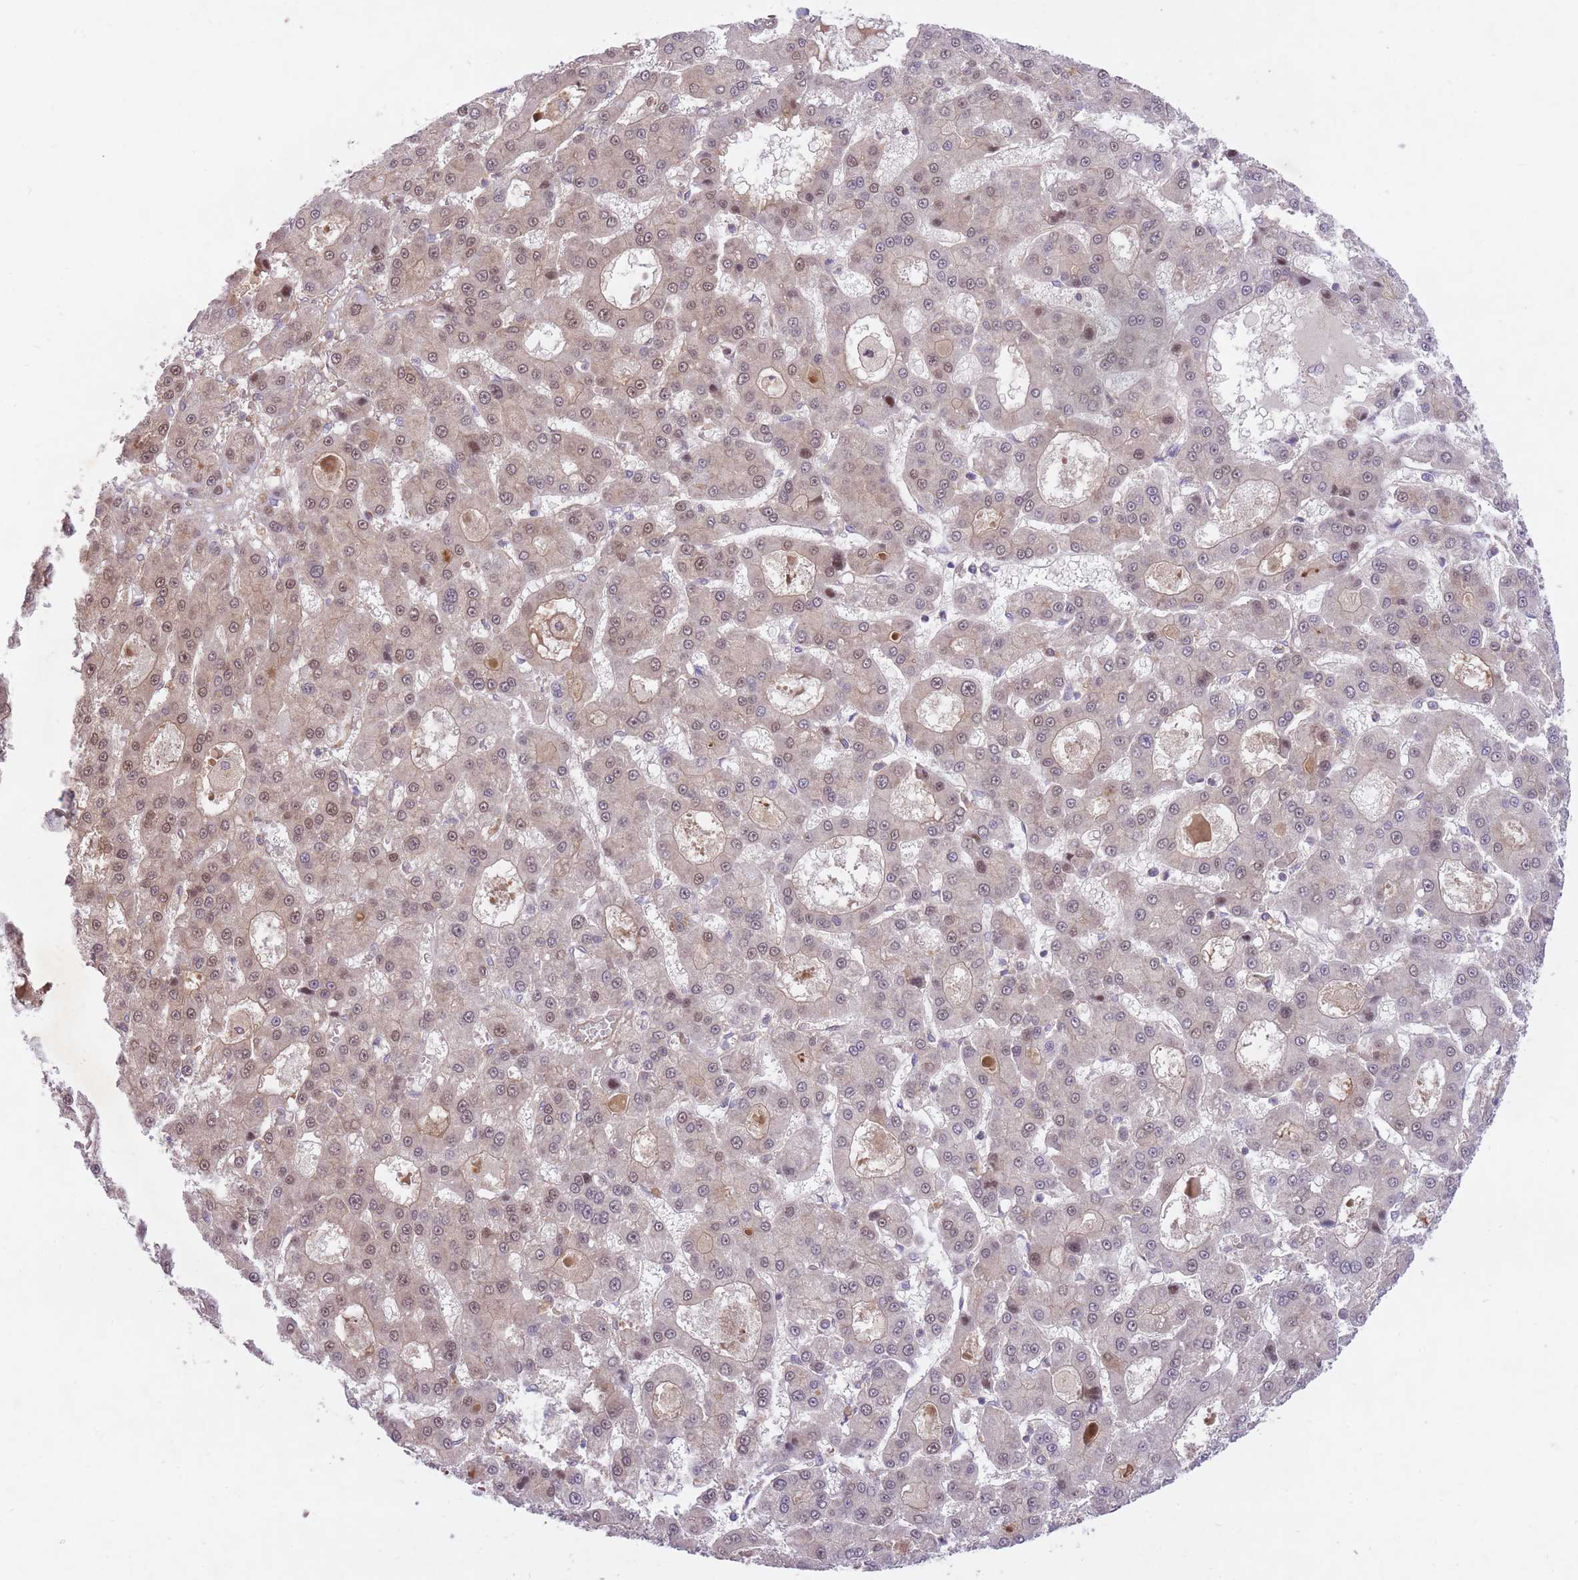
{"staining": {"intensity": "weak", "quantity": "25%-75%", "location": "nuclear"}, "tissue": "liver cancer", "cell_type": "Tumor cells", "image_type": "cancer", "snomed": [{"axis": "morphology", "description": "Carcinoma, Hepatocellular, NOS"}, {"axis": "topography", "description": "Liver"}], "caption": "Protein staining by IHC exhibits weak nuclear expression in approximately 25%-75% of tumor cells in liver cancer (hepatocellular carcinoma).", "gene": "PREP", "patient": {"sex": "male", "age": 70}}